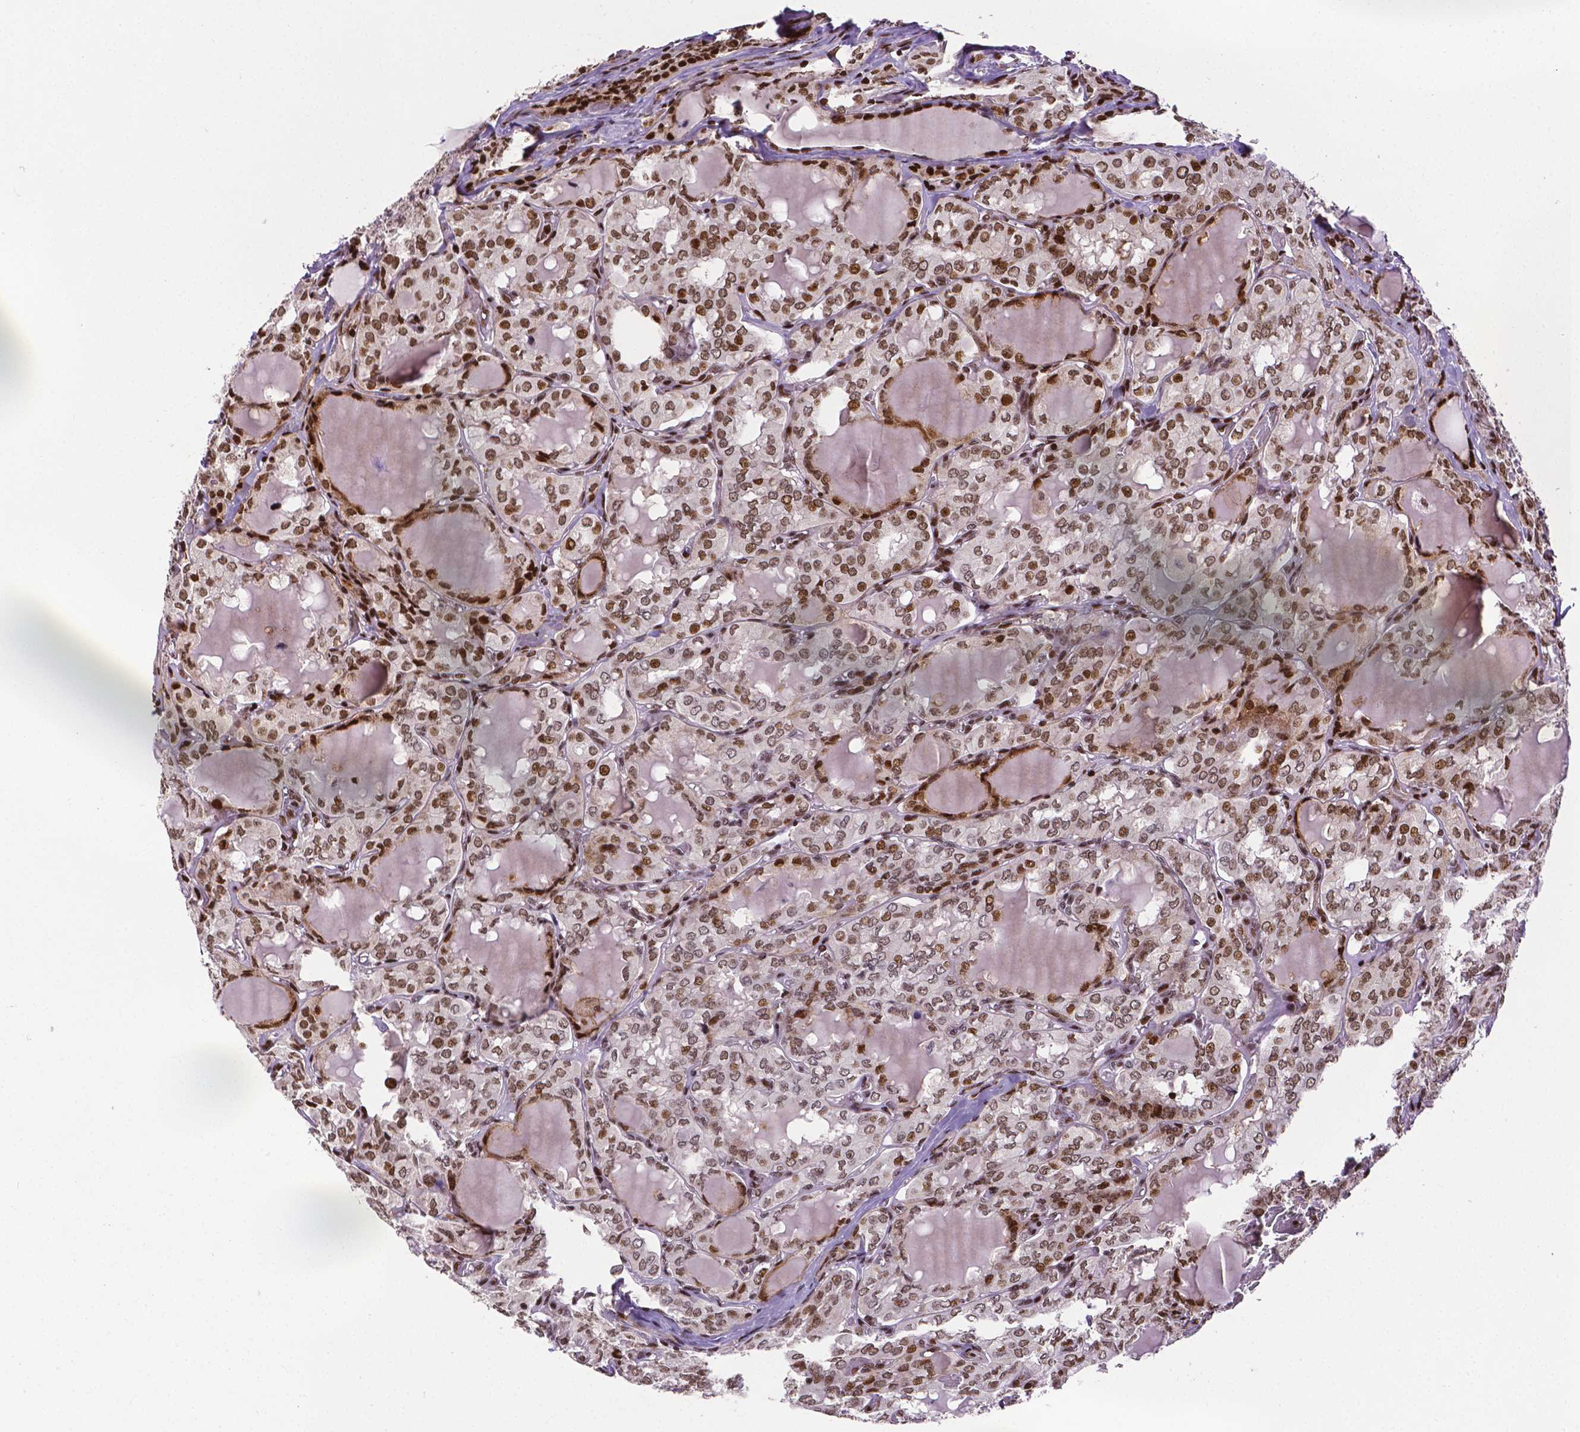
{"staining": {"intensity": "moderate", "quantity": ">75%", "location": "nuclear"}, "tissue": "thyroid cancer", "cell_type": "Tumor cells", "image_type": "cancer", "snomed": [{"axis": "morphology", "description": "Papillary adenocarcinoma, NOS"}, {"axis": "topography", "description": "Thyroid gland"}], "caption": "Moderate nuclear expression for a protein is present in approximately >75% of tumor cells of thyroid cancer using IHC.", "gene": "CTCF", "patient": {"sex": "male", "age": 20}}